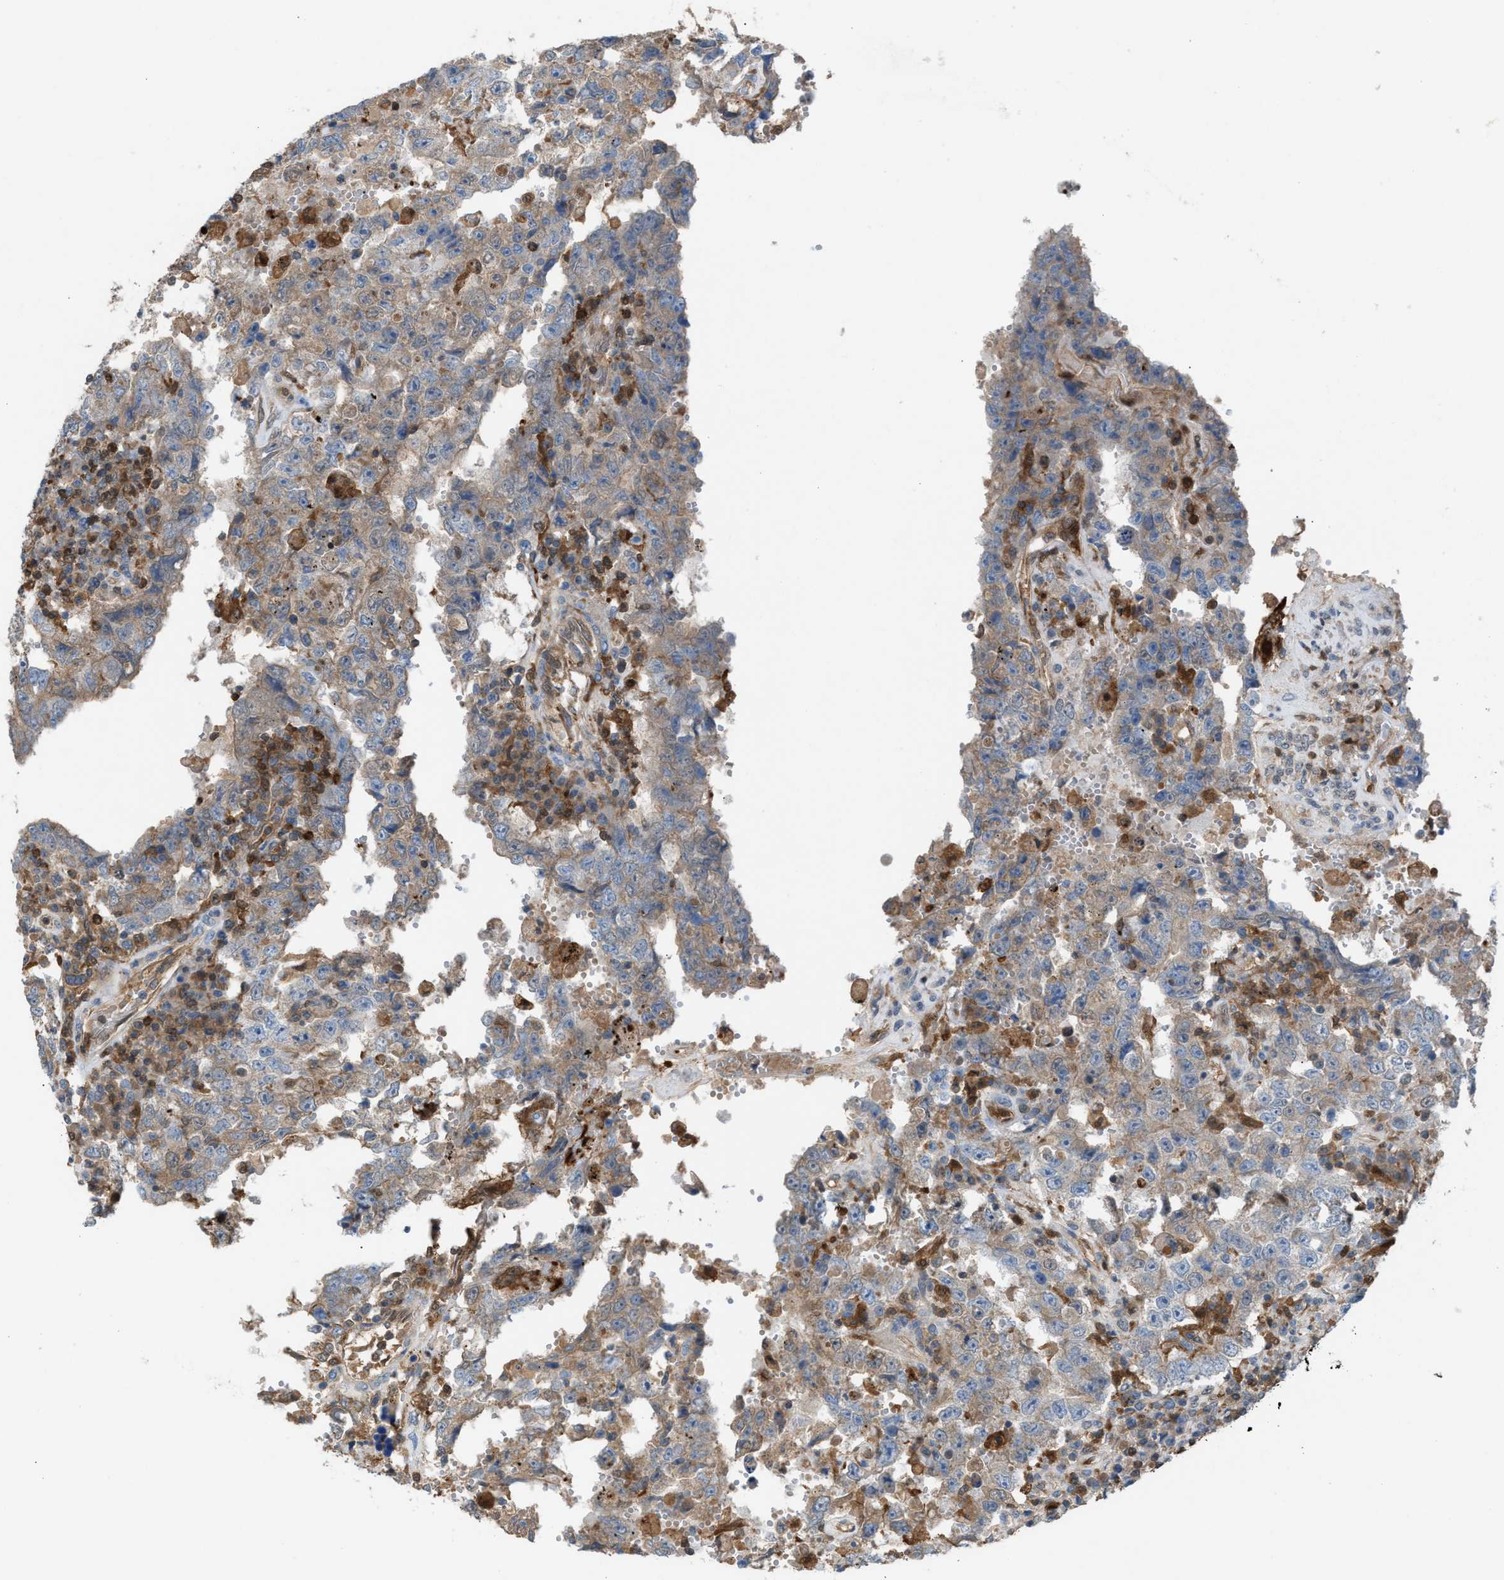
{"staining": {"intensity": "weak", "quantity": "<25%", "location": "cytoplasmic/membranous"}, "tissue": "testis cancer", "cell_type": "Tumor cells", "image_type": "cancer", "snomed": [{"axis": "morphology", "description": "Carcinoma, Embryonal, NOS"}, {"axis": "topography", "description": "Testis"}], "caption": "Immunohistochemistry of testis cancer (embryonal carcinoma) reveals no staining in tumor cells.", "gene": "TPK1", "patient": {"sex": "male", "age": 26}}